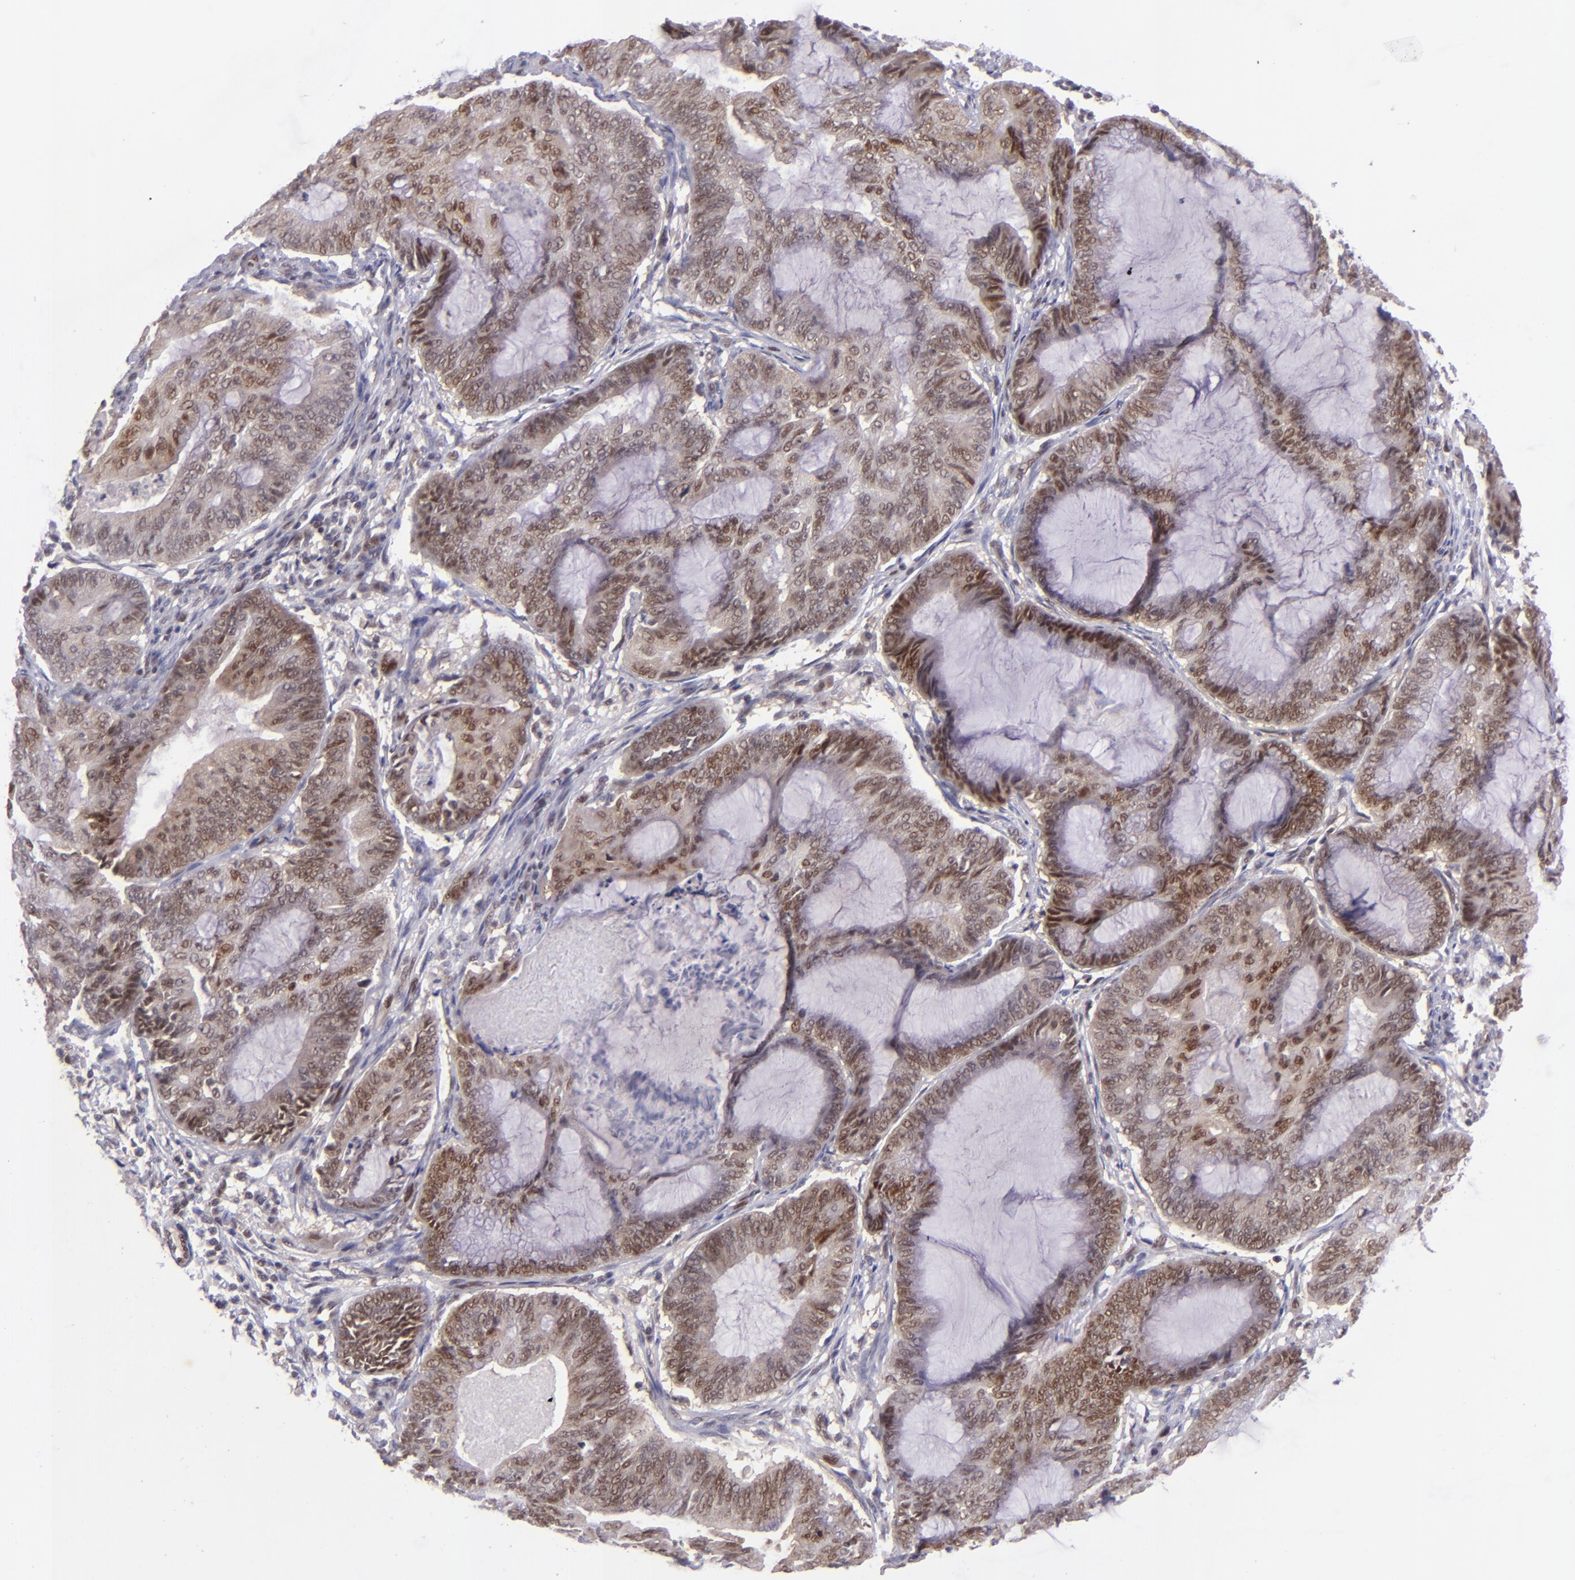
{"staining": {"intensity": "moderate", "quantity": ">75%", "location": "cytoplasmic/membranous,nuclear"}, "tissue": "endometrial cancer", "cell_type": "Tumor cells", "image_type": "cancer", "snomed": [{"axis": "morphology", "description": "Adenocarcinoma, NOS"}, {"axis": "topography", "description": "Endometrium"}], "caption": "Protein expression analysis of endometrial cancer demonstrates moderate cytoplasmic/membranous and nuclear expression in about >75% of tumor cells.", "gene": "BAG1", "patient": {"sex": "female", "age": 63}}